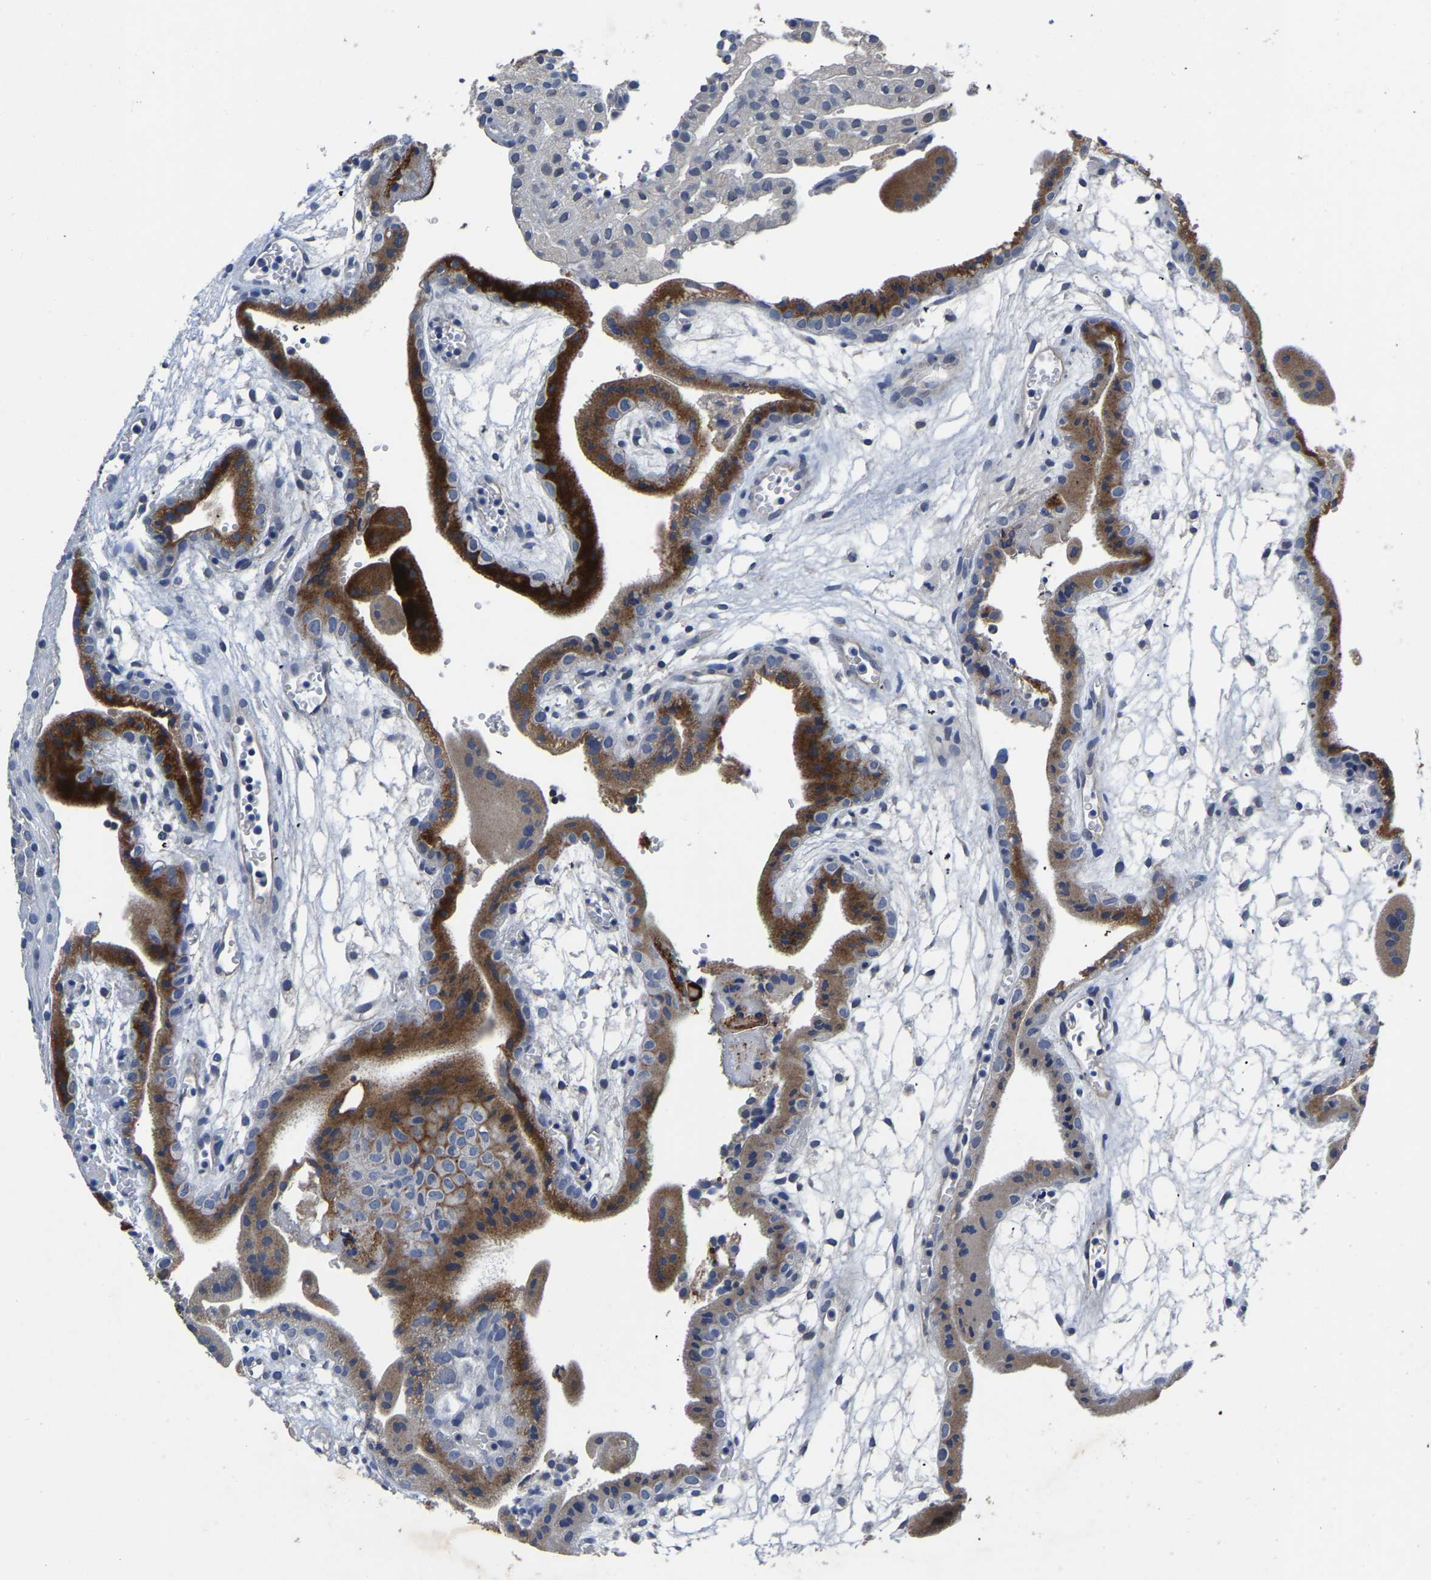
{"staining": {"intensity": "strong", "quantity": "25%-75%", "location": "cytoplasmic/membranous"}, "tissue": "placenta", "cell_type": "Trophoblastic cells", "image_type": "normal", "snomed": [{"axis": "morphology", "description": "Normal tissue, NOS"}, {"axis": "topography", "description": "Placenta"}], "caption": "Strong cytoplasmic/membranous protein positivity is seen in about 25%-75% of trophoblastic cells in placenta.", "gene": "FGD5", "patient": {"sex": "female", "age": 18}}